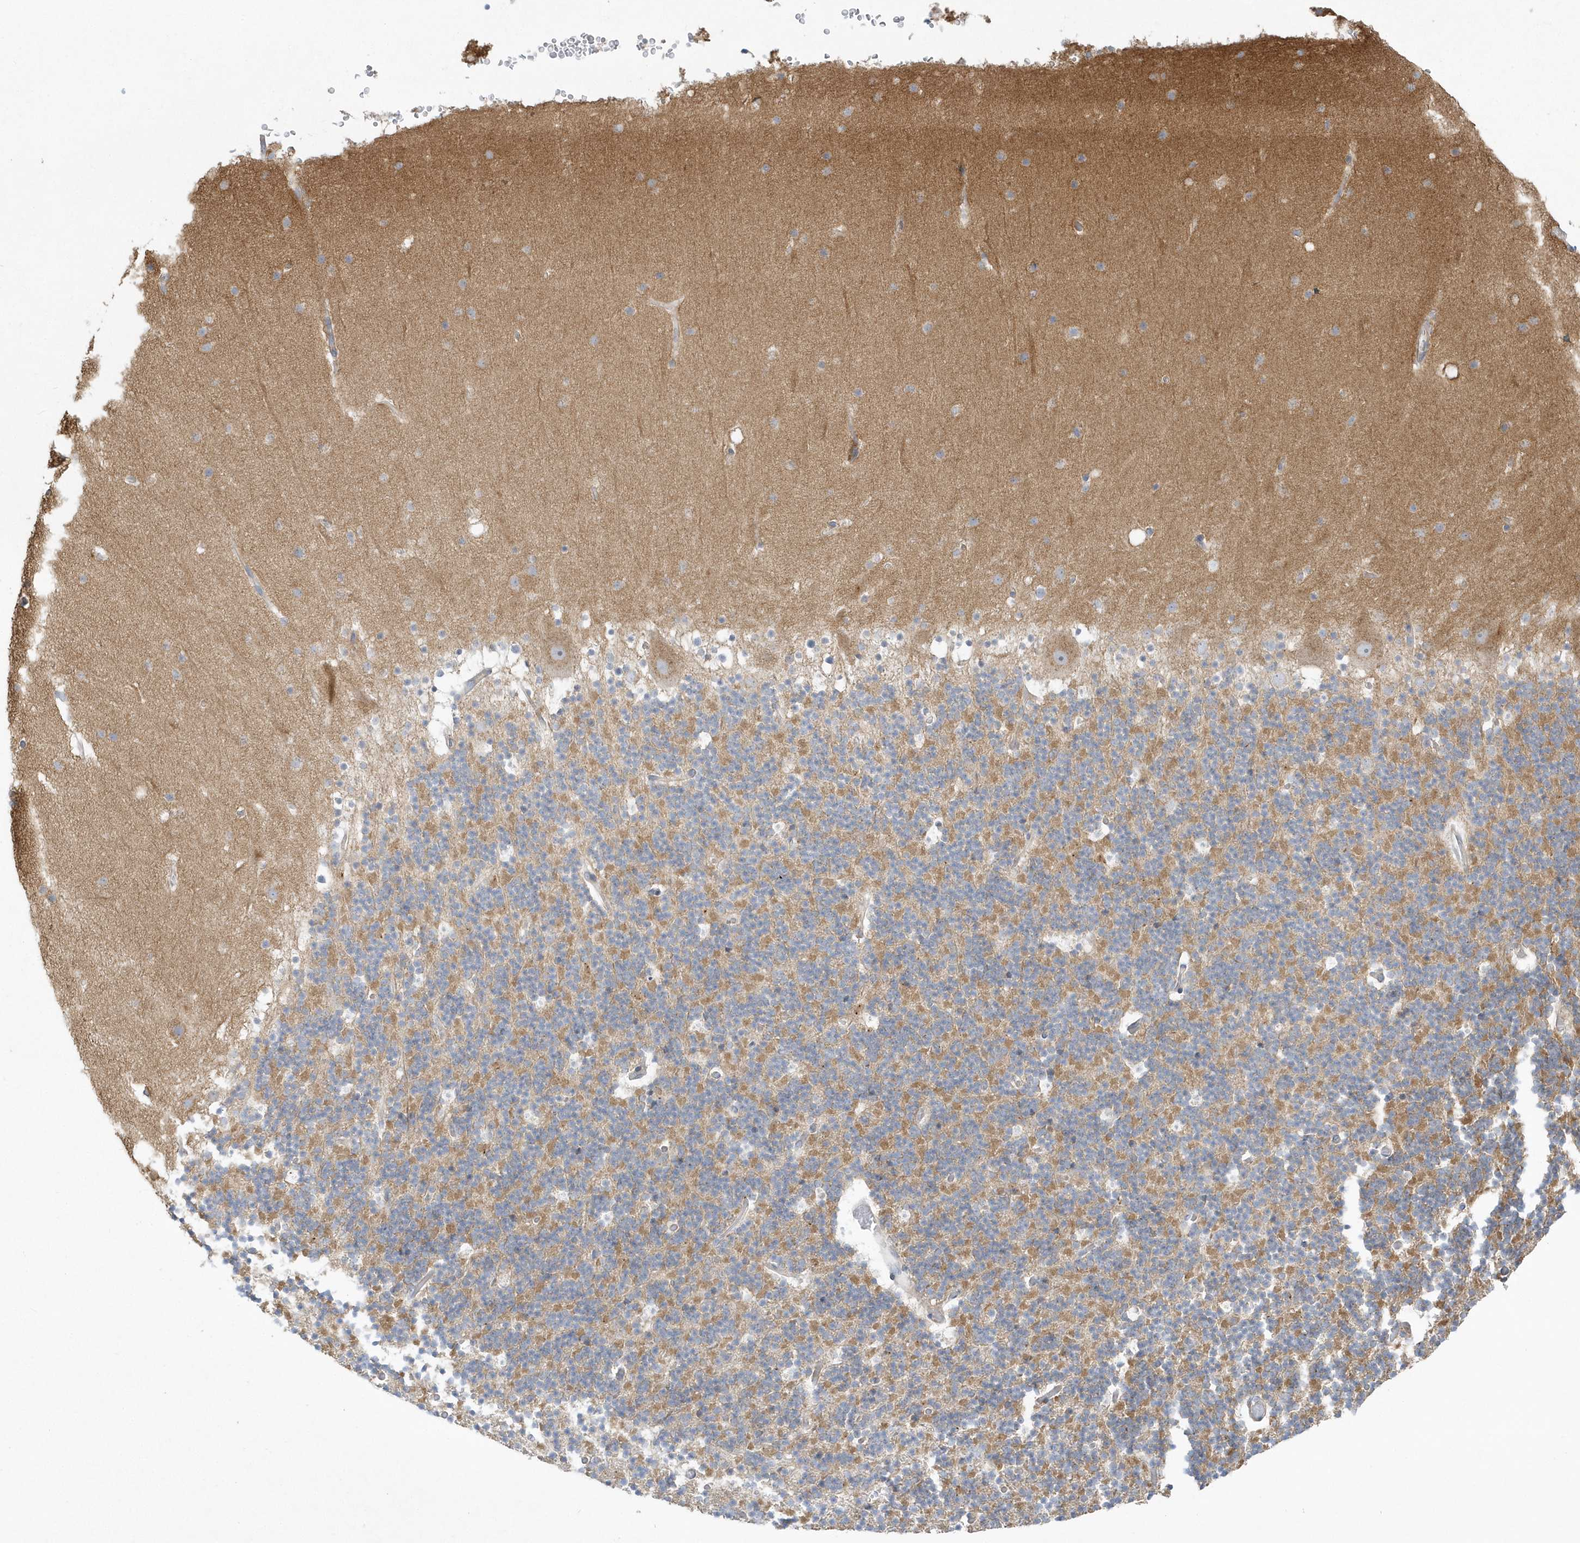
{"staining": {"intensity": "weak", "quantity": "25%-75%", "location": "cytoplasmic/membranous"}, "tissue": "cerebellum", "cell_type": "Cells in granular layer", "image_type": "normal", "snomed": [{"axis": "morphology", "description": "Normal tissue, NOS"}, {"axis": "topography", "description": "Cerebellum"}], "caption": "Immunohistochemical staining of benign cerebellum demonstrates 25%-75% levels of weak cytoplasmic/membranous protein positivity in about 25%-75% of cells in granular layer.", "gene": "DNAJC18", "patient": {"sex": "male", "age": 57}}